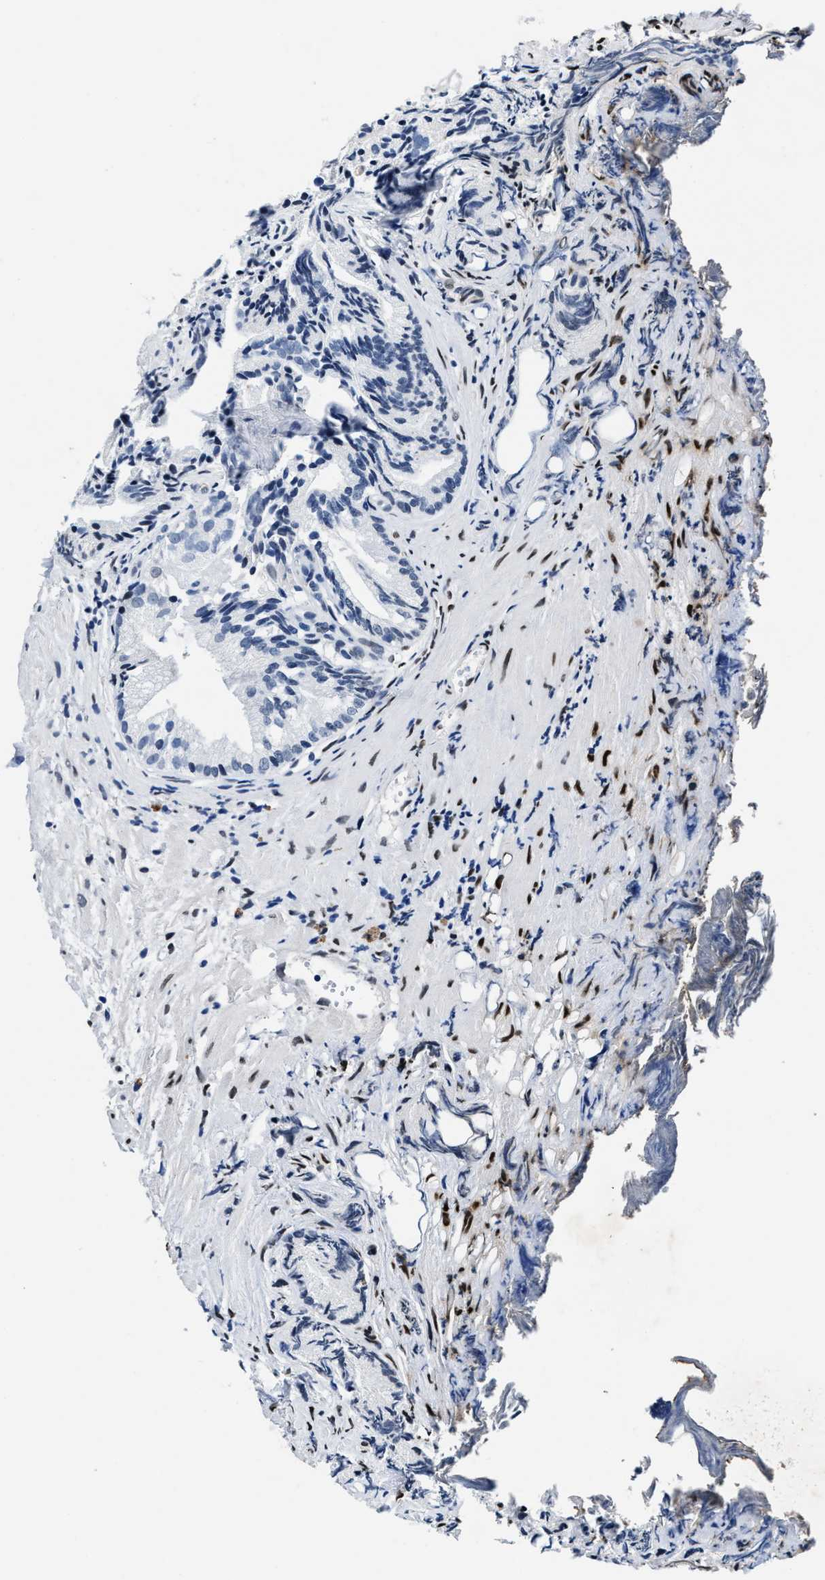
{"staining": {"intensity": "negative", "quantity": "none", "location": "none"}, "tissue": "prostate cancer", "cell_type": "Tumor cells", "image_type": "cancer", "snomed": [{"axis": "morphology", "description": "Adenocarcinoma, Low grade"}, {"axis": "topography", "description": "Prostate"}], "caption": "Immunohistochemical staining of human prostate low-grade adenocarcinoma exhibits no significant positivity in tumor cells.", "gene": "UBN2", "patient": {"sex": "male", "age": 89}}